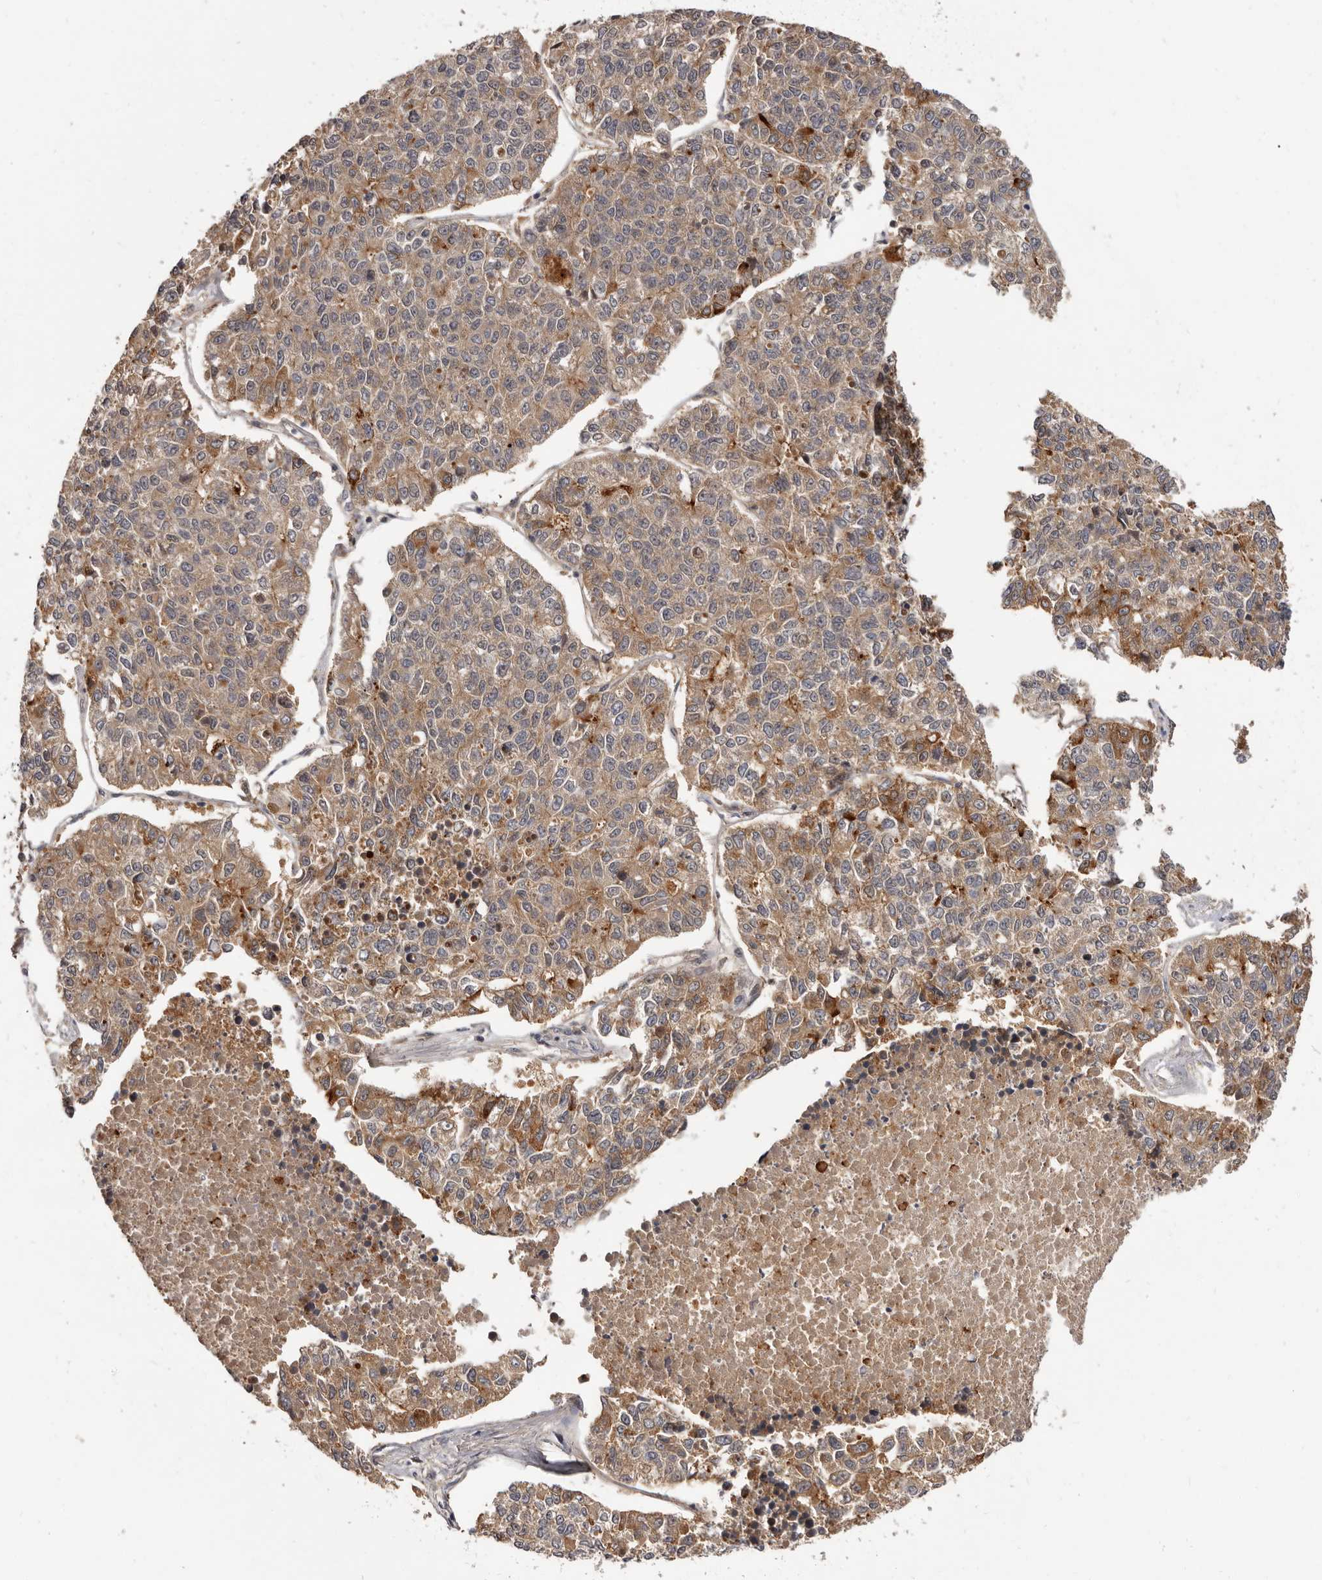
{"staining": {"intensity": "moderate", "quantity": ">75%", "location": "cytoplasmic/membranous"}, "tissue": "lung cancer", "cell_type": "Tumor cells", "image_type": "cancer", "snomed": [{"axis": "morphology", "description": "Adenocarcinoma, NOS"}, {"axis": "topography", "description": "Lung"}], "caption": "There is medium levels of moderate cytoplasmic/membranous positivity in tumor cells of lung adenocarcinoma, as demonstrated by immunohistochemical staining (brown color).", "gene": "INAVA", "patient": {"sex": "male", "age": 49}}